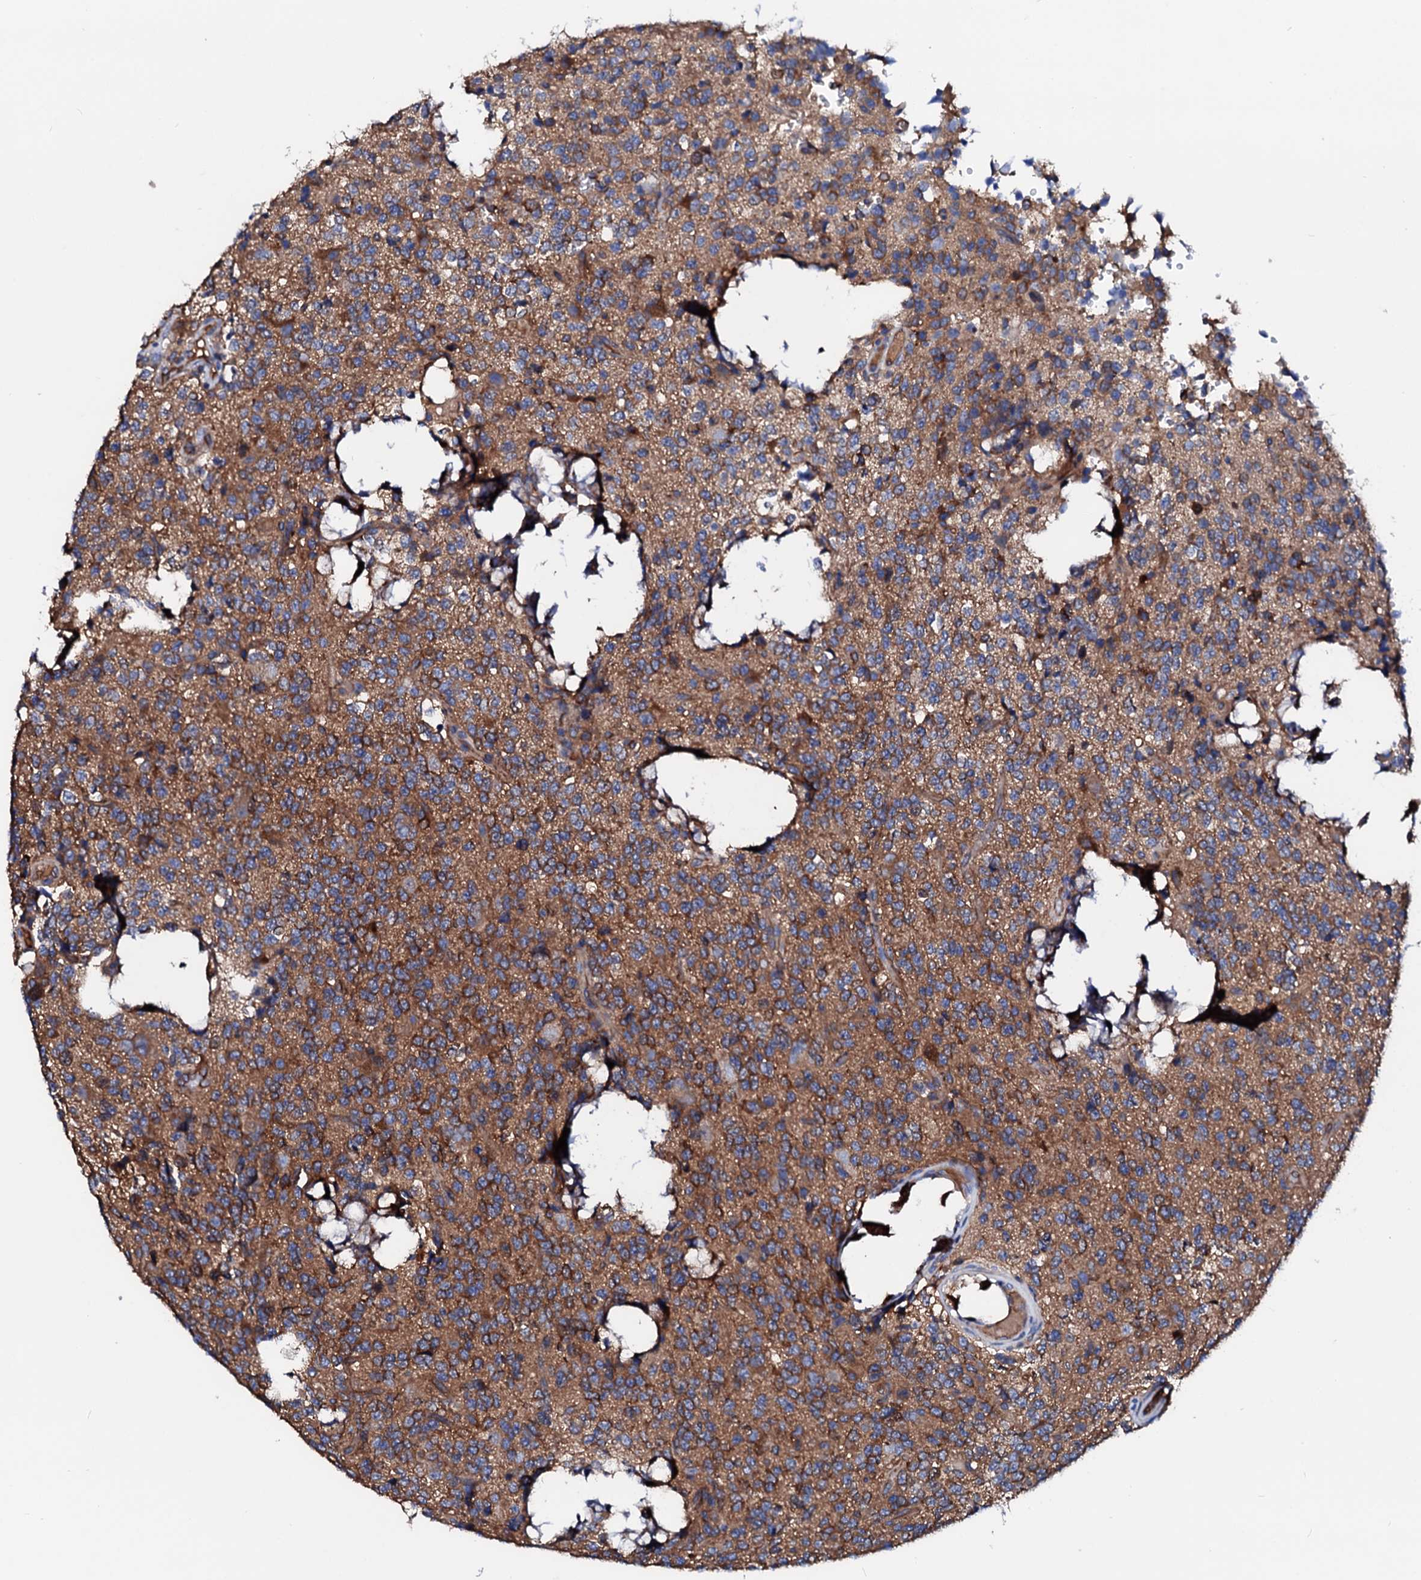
{"staining": {"intensity": "moderate", "quantity": ">75%", "location": "cytoplasmic/membranous"}, "tissue": "glioma", "cell_type": "Tumor cells", "image_type": "cancer", "snomed": [{"axis": "morphology", "description": "Glioma, malignant, High grade"}, {"axis": "topography", "description": "Brain"}], "caption": "Immunohistochemistry (IHC) histopathology image of neoplastic tissue: malignant high-grade glioma stained using IHC displays medium levels of moderate protein expression localized specifically in the cytoplasmic/membranous of tumor cells, appearing as a cytoplasmic/membranous brown color.", "gene": "CSKMT", "patient": {"sex": "female", "age": 62}}